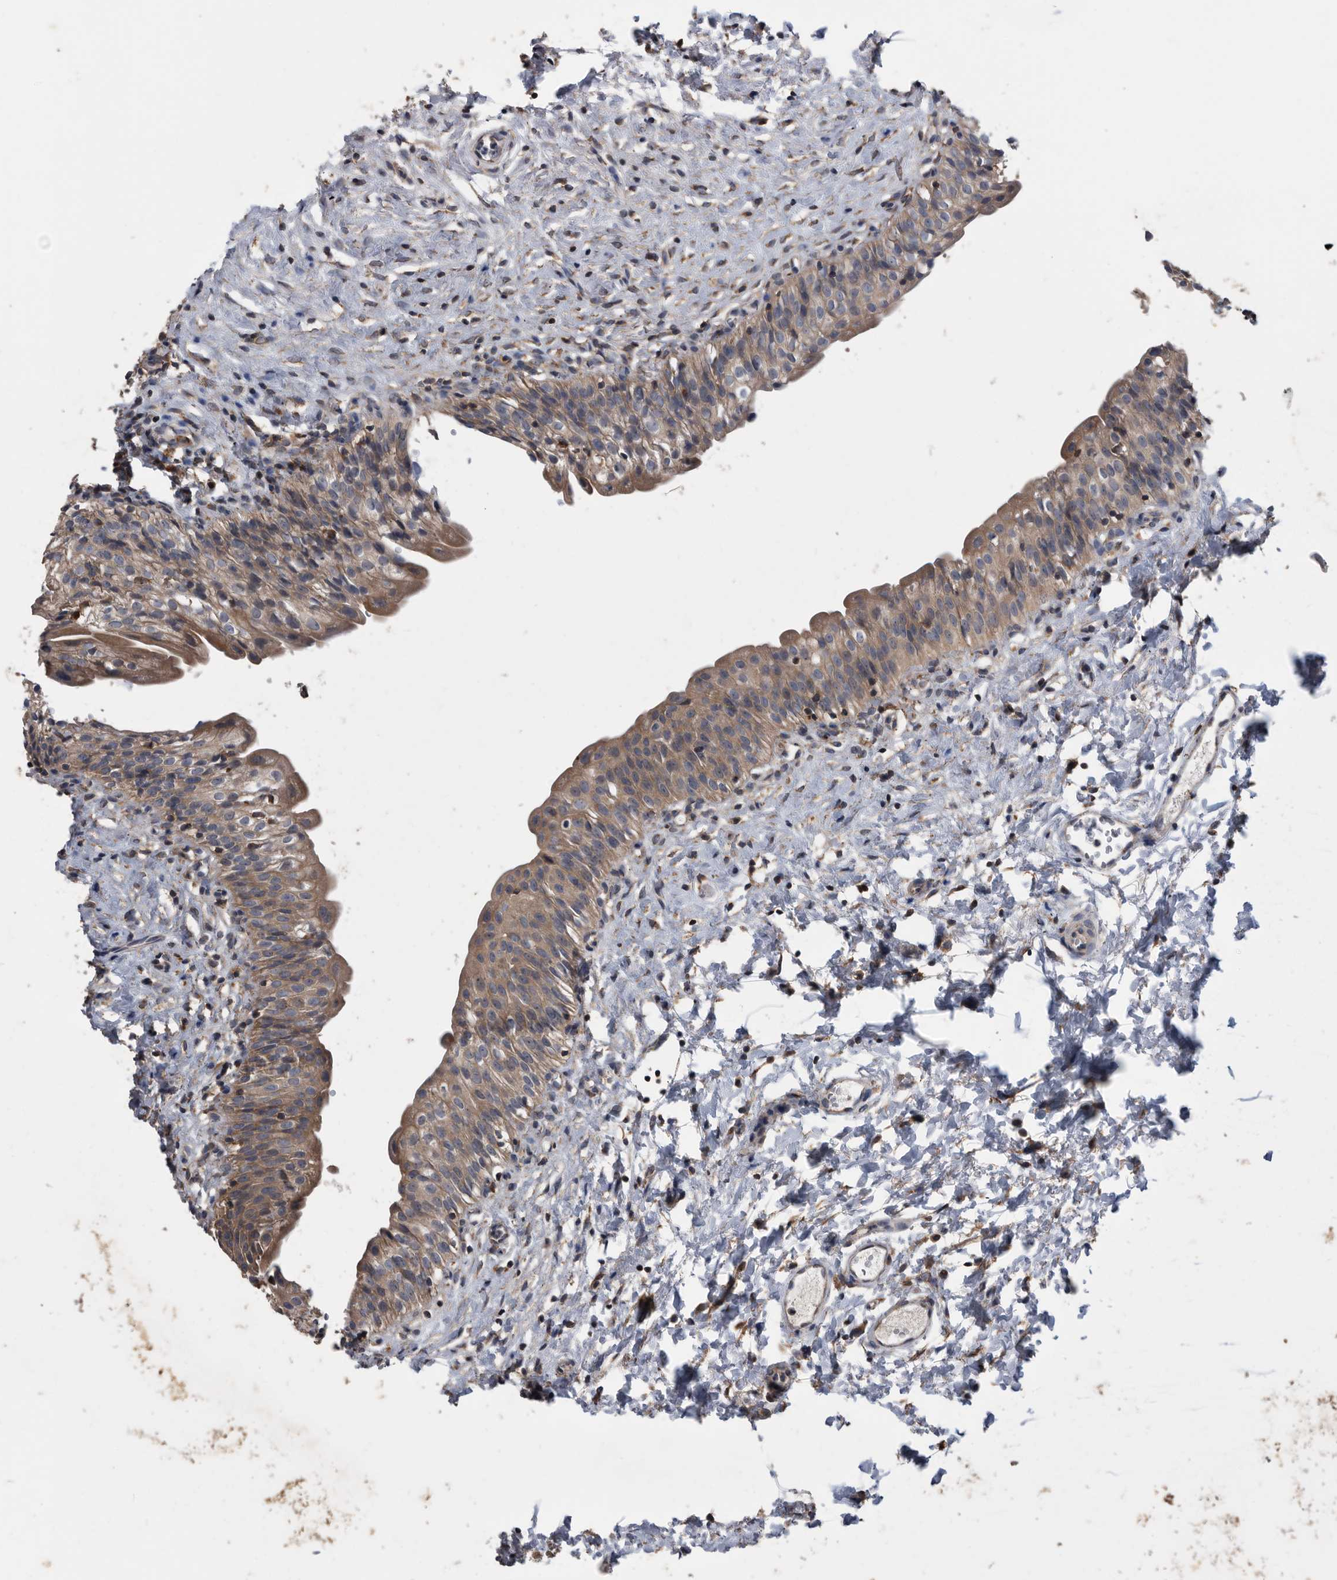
{"staining": {"intensity": "weak", "quantity": ">75%", "location": "cytoplasmic/membranous"}, "tissue": "urinary bladder", "cell_type": "Urothelial cells", "image_type": "normal", "snomed": [{"axis": "morphology", "description": "Normal tissue, NOS"}, {"axis": "topography", "description": "Urinary bladder"}], "caption": "Brown immunohistochemical staining in unremarkable urinary bladder exhibits weak cytoplasmic/membranous staining in approximately >75% of urothelial cells. (Brightfield microscopy of DAB IHC at high magnification).", "gene": "NRBP1", "patient": {"sex": "male", "age": 51}}